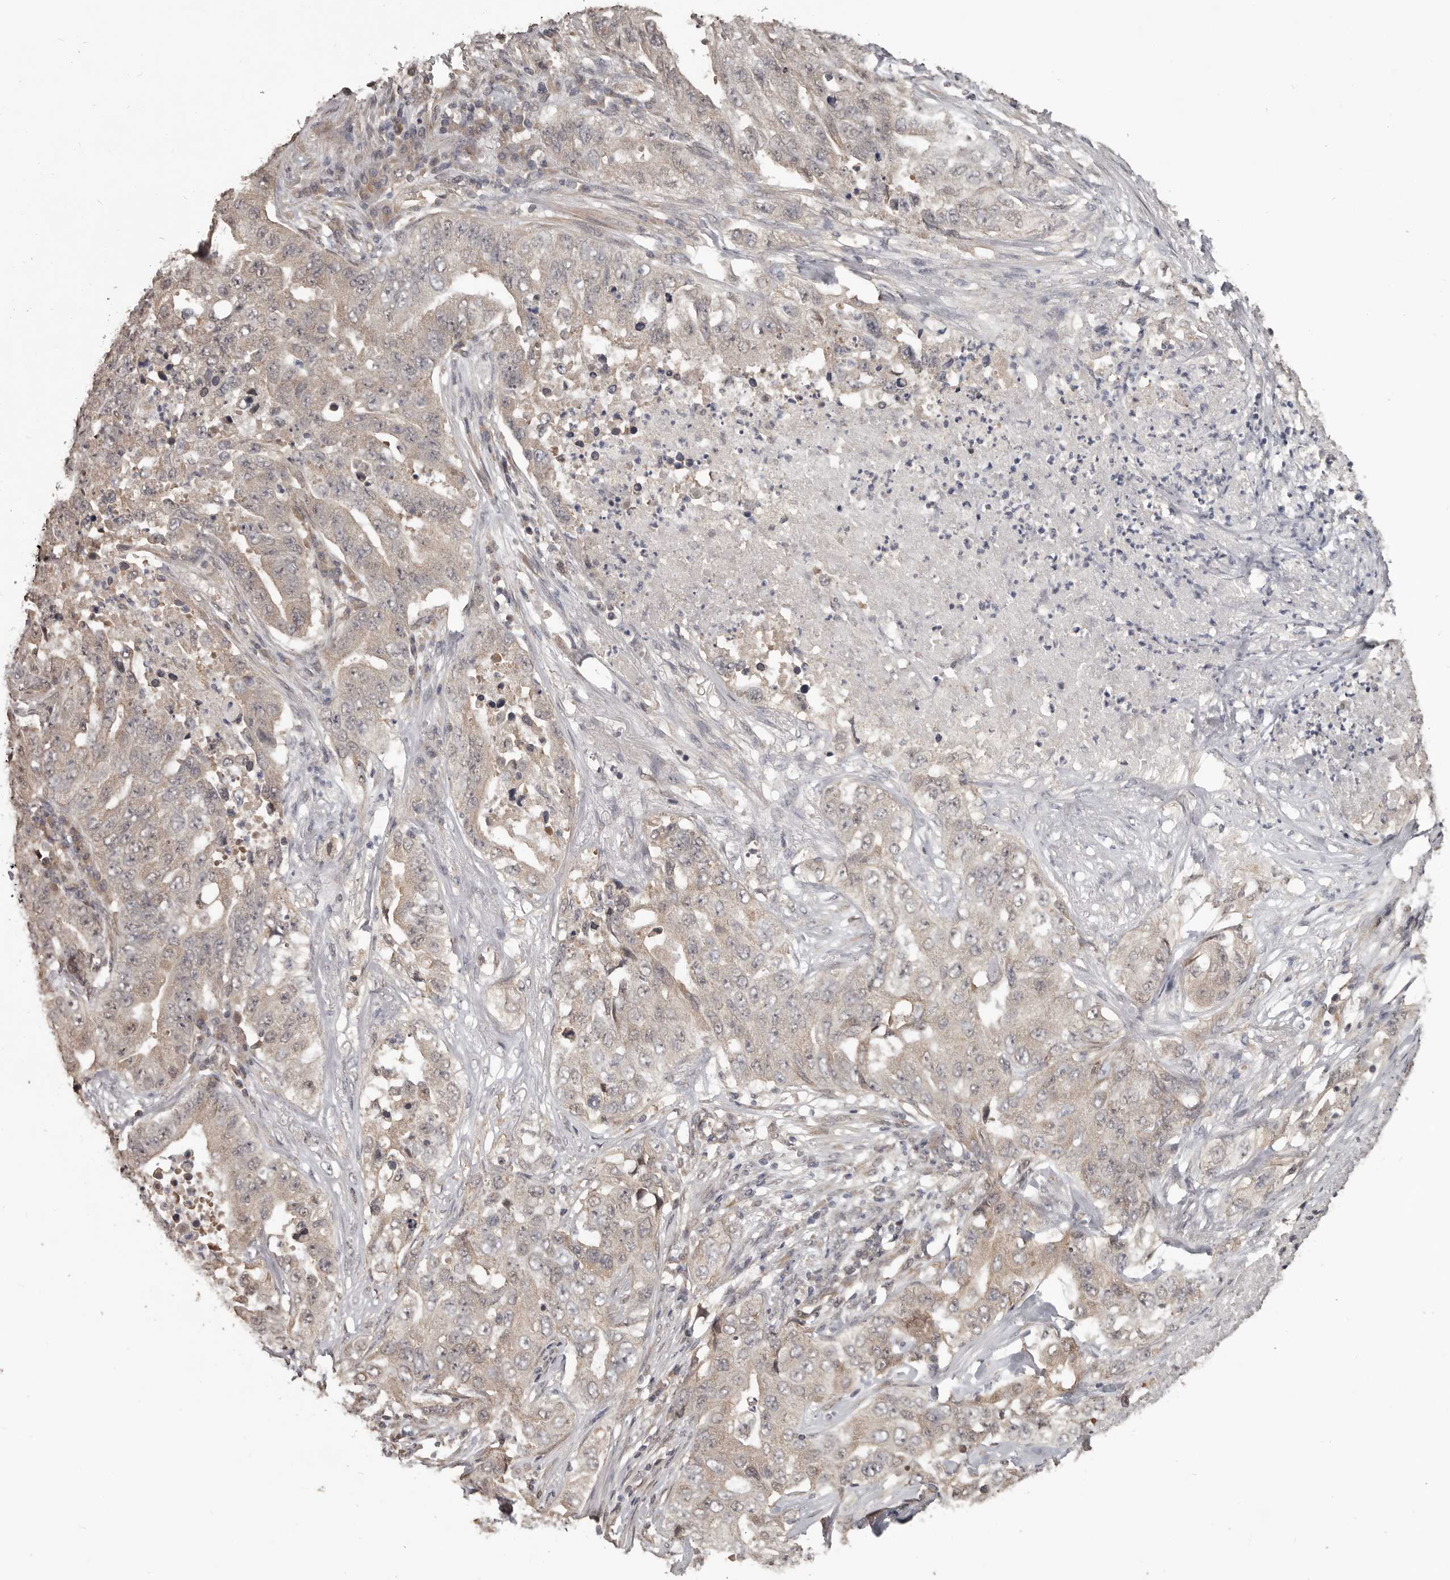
{"staining": {"intensity": "weak", "quantity": ">75%", "location": "cytoplasmic/membranous,nuclear"}, "tissue": "lung cancer", "cell_type": "Tumor cells", "image_type": "cancer", "snomed": [{"axis": "morphology", "description": "Adenocarcinoma, NOS"}, {"axis": "topography", "description": "Lung"}], "caption": "High-magnification brightfield microscopy of lung cancer (adenocarcinoma) stained with DAB (brown) and counterstained with hematoxylin (blue). tumor cells exhibit weak cytoplasmic/membranous and nuclear positivity is present in about>75% of cells. (DAB IHC, brown staining for protein, blue staining for nuclei).", "gene": "ZFP14", "patient": {"sex": "female", "age": 51}}